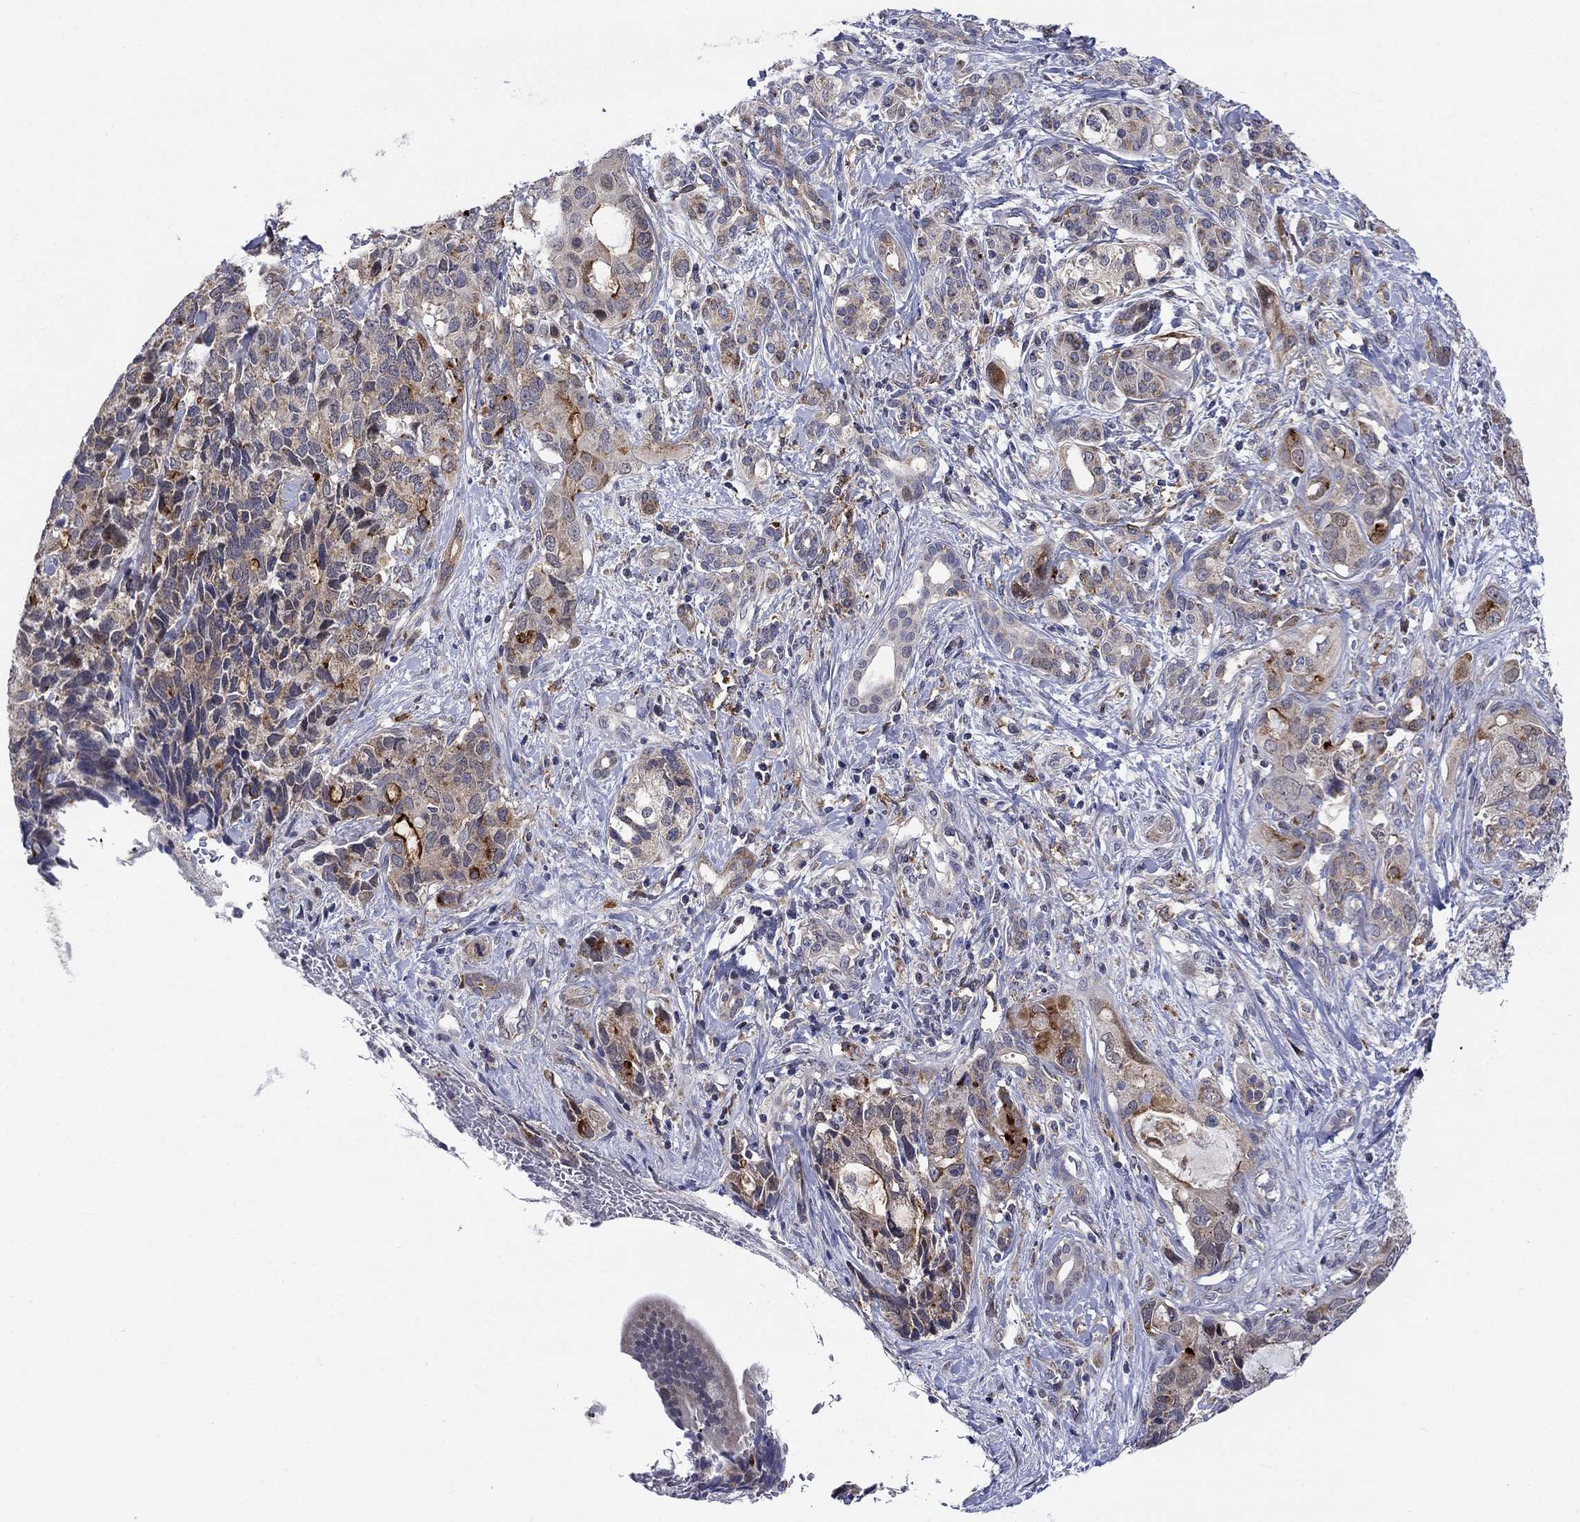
{"staining": {"intensity": "weak", "quantity": "25%-75%", "location": "cytoplasmic/membranous"}, "tissue": "pancreatic cancer", "cell_type": "Tumor cells", "image_type": "cancer", "snomed": [{"axis": "morphology", "description": "Adenocarcinoma, NOS"}, {"axis": "topography", "description": "Pancreas"}], "caption": "This is a micrograph of immunohistochemistry (IHC) staining of pancreatic cancer (adenocarcinoma), which shows weak staining in the cytoplasmic/membranous of tumor cells.", "gene": "SLC35F2", "patient": {"sex": "female", "age": 56}}